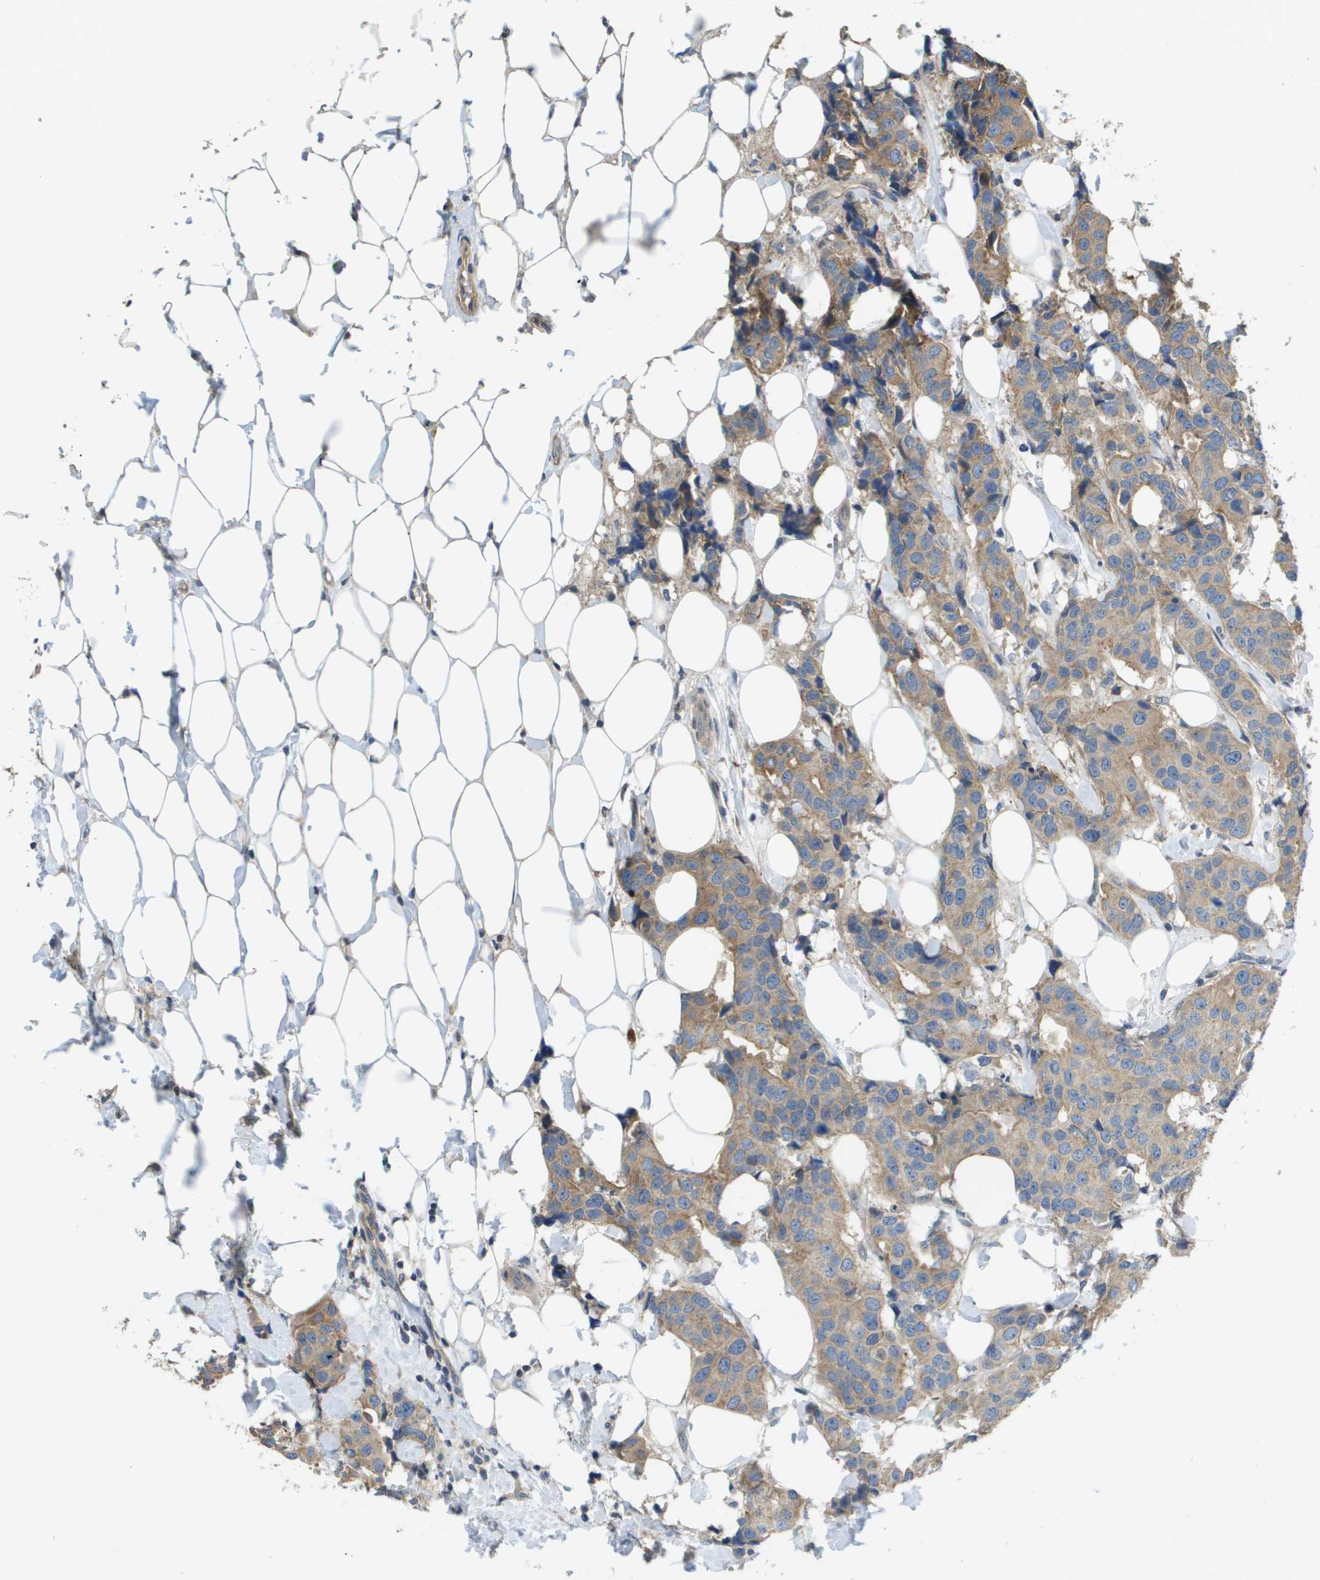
{"staining": {"intensity": "moderate", "quantity": ">75%", "location": "cytoplasmic/membranous"}, "tissue": "breast cancer", "cell_type": "Tumor cells", "image_type": "cancer", "snomed": [{"axis": "morphology", "description": "Normal tissue, NOS"}, {"axis": "morphology", "description": "Duct carcinoma"}, {"axis": "topography", "description": "Breast"}], "caption": "Human breast cancer (intraductal carcinoma) stained with a protein marker shows moderate staining in tumor cells.", "gene": "KRT23", "patient": {"sex": "female", "age": 39}}